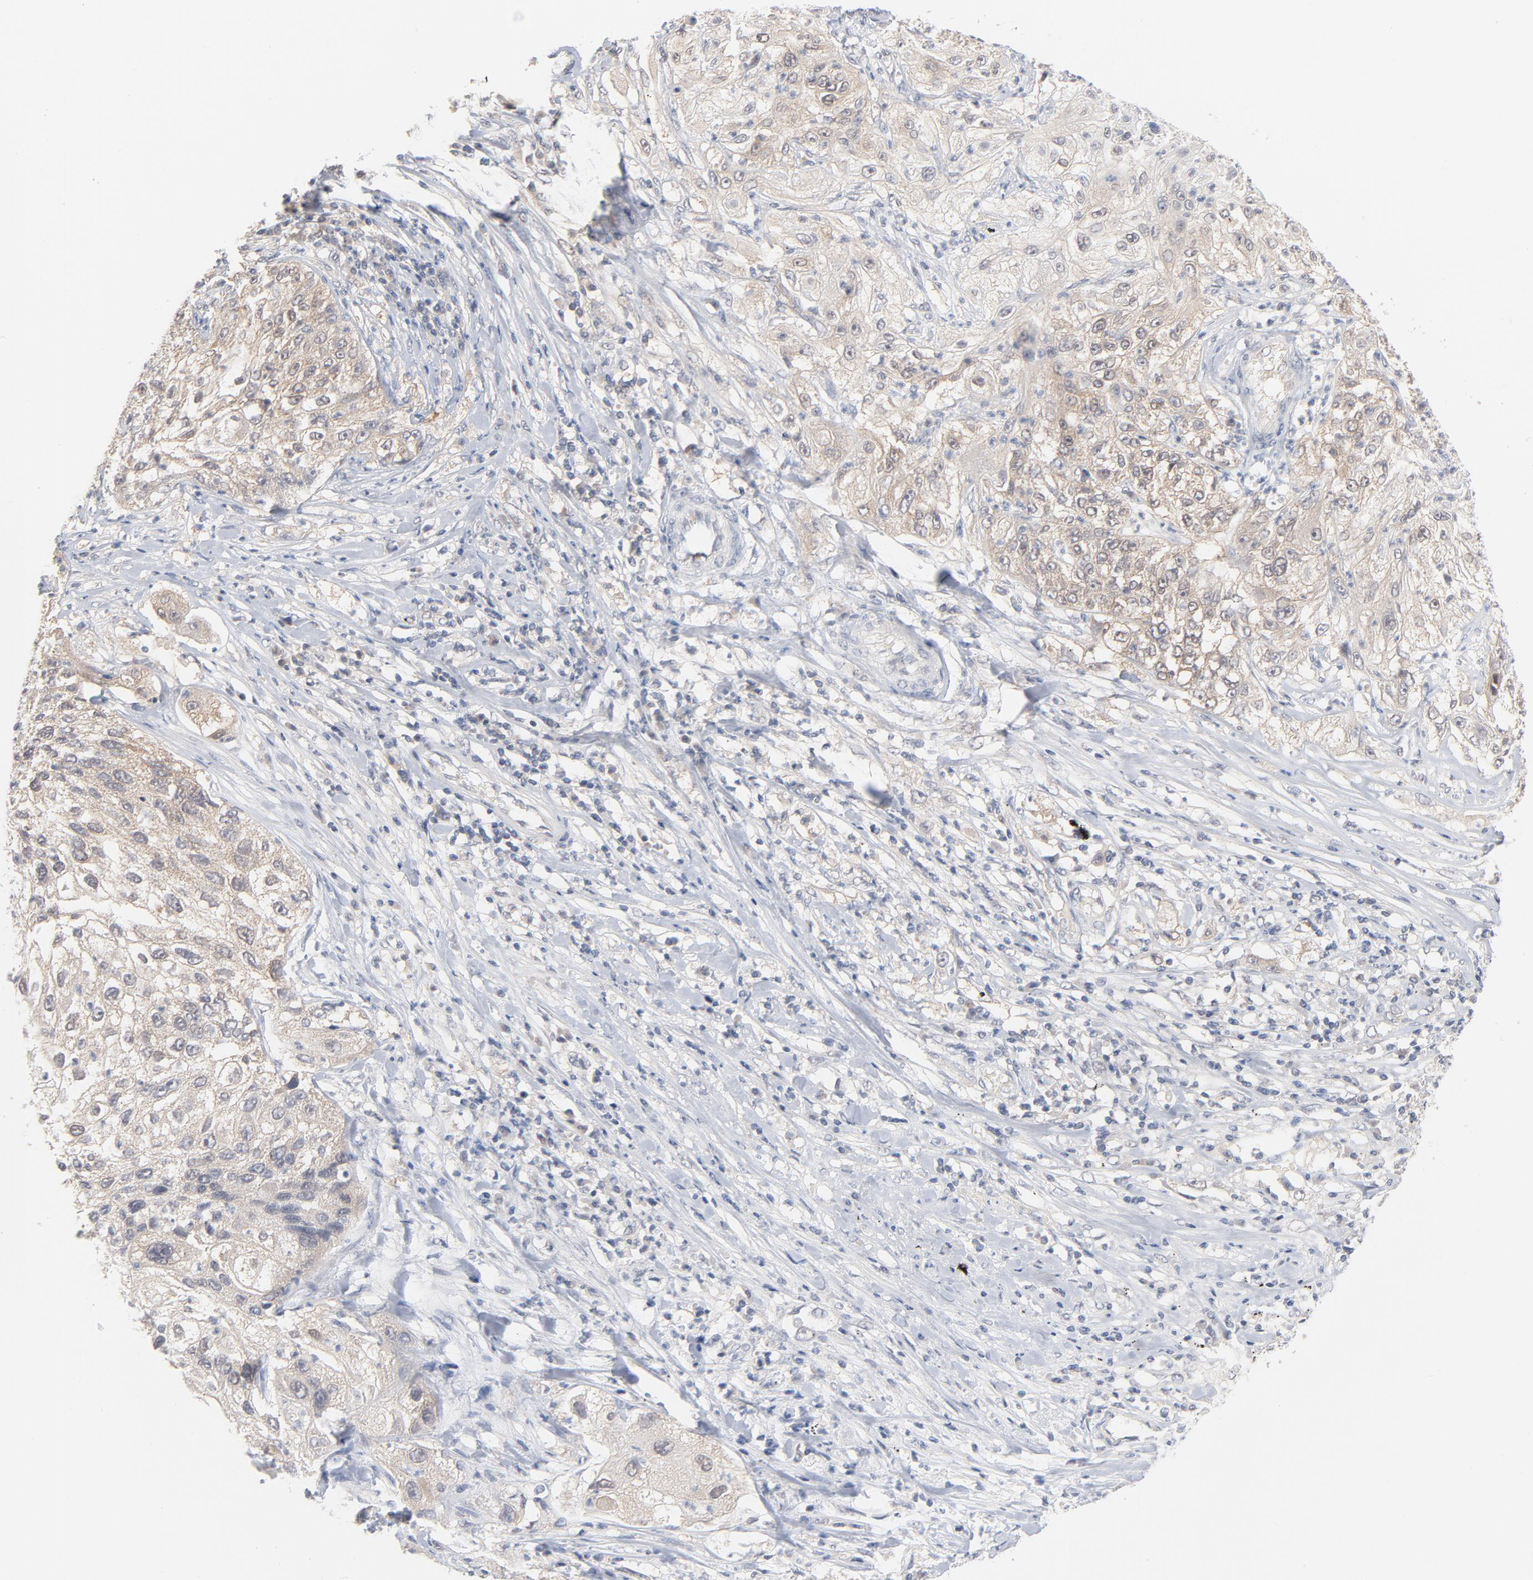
{"staining": {"intensity": "weak", "quantity": "<25%", "location": "cytoplasmic/membranous"}, "tissue": "lung cancer", "cell_type": "Tumor cells", "image_type": "cancer", "snomed": [{"axis": "morphology", "description": "Inflammation, NOS"}, {"axis": "morphology", "description": "Squamous cell carcinoma, NOS"}, {"axis": "topography", "description": "Lymph node"}, {"axis": "topography", "description": "Soft tissue"}, {"axis": "topography", "description": "Lung"}], "caption": "Lung squamous cell carcinoma was stained to show a protein in brown. There is no significant expression in tumor cells.", "gene": "UBL4A", "patient": {"sex": "male", "age": 66}}